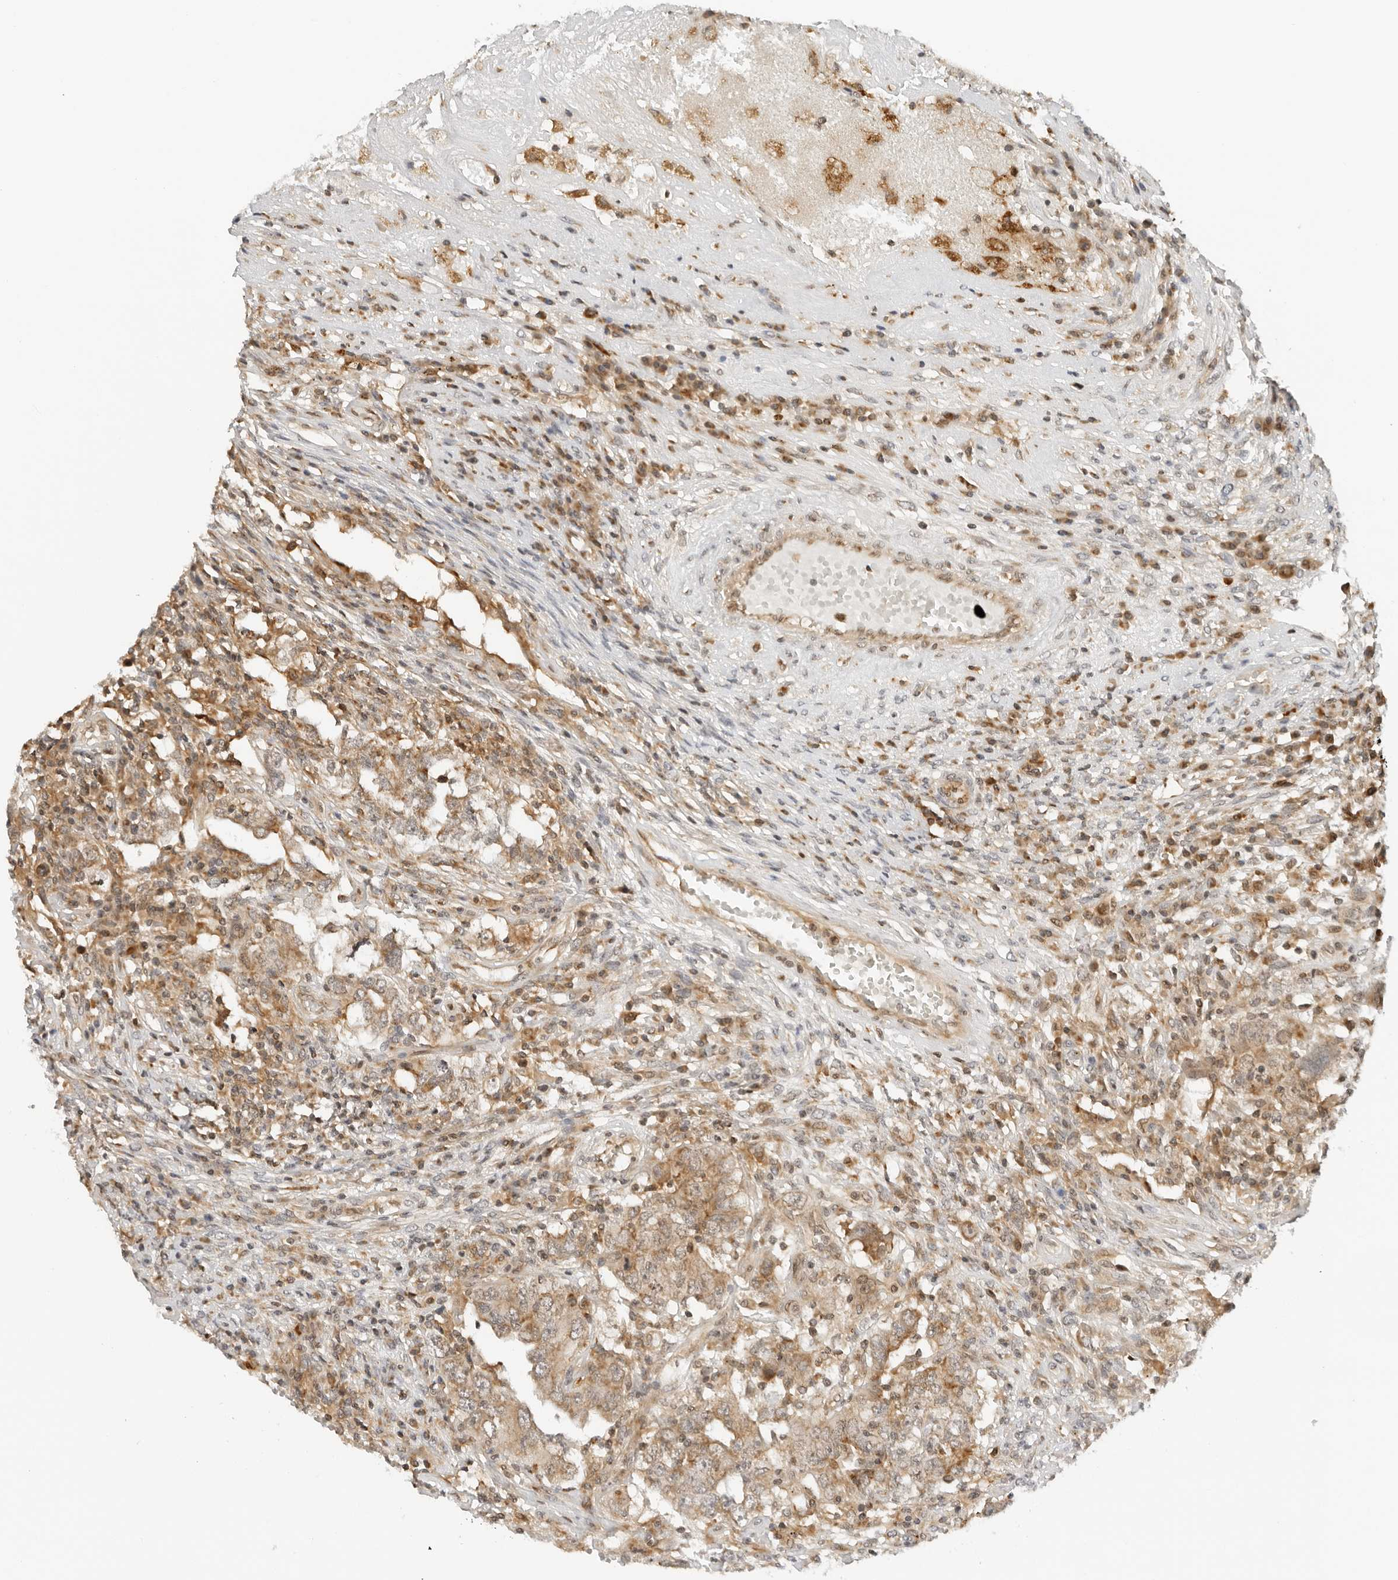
{"staining": {"intensity": "moderate", "quantity": ">75%", "location": "cytoplasmic/membranous"}, "tissue": "testis cancer", "cell_type": "Tumor cells", "image_type": "cancer", "snomed": [{"axis": "morphology", "description": "Carcinoma, Embryonal, NOS"}, {"axis": "topography", "description": "Testis"}], "caption": "The immunohistochemical stain highlights moderate cytoplasmic/membranous staining in tumor cells of embryonal carcinoma (testis) tissue. (Brightfield microscopy of DAB IHC at high magnification).", "gene": "RC3H1", "patient": {"sex": "male", "age": 26}}